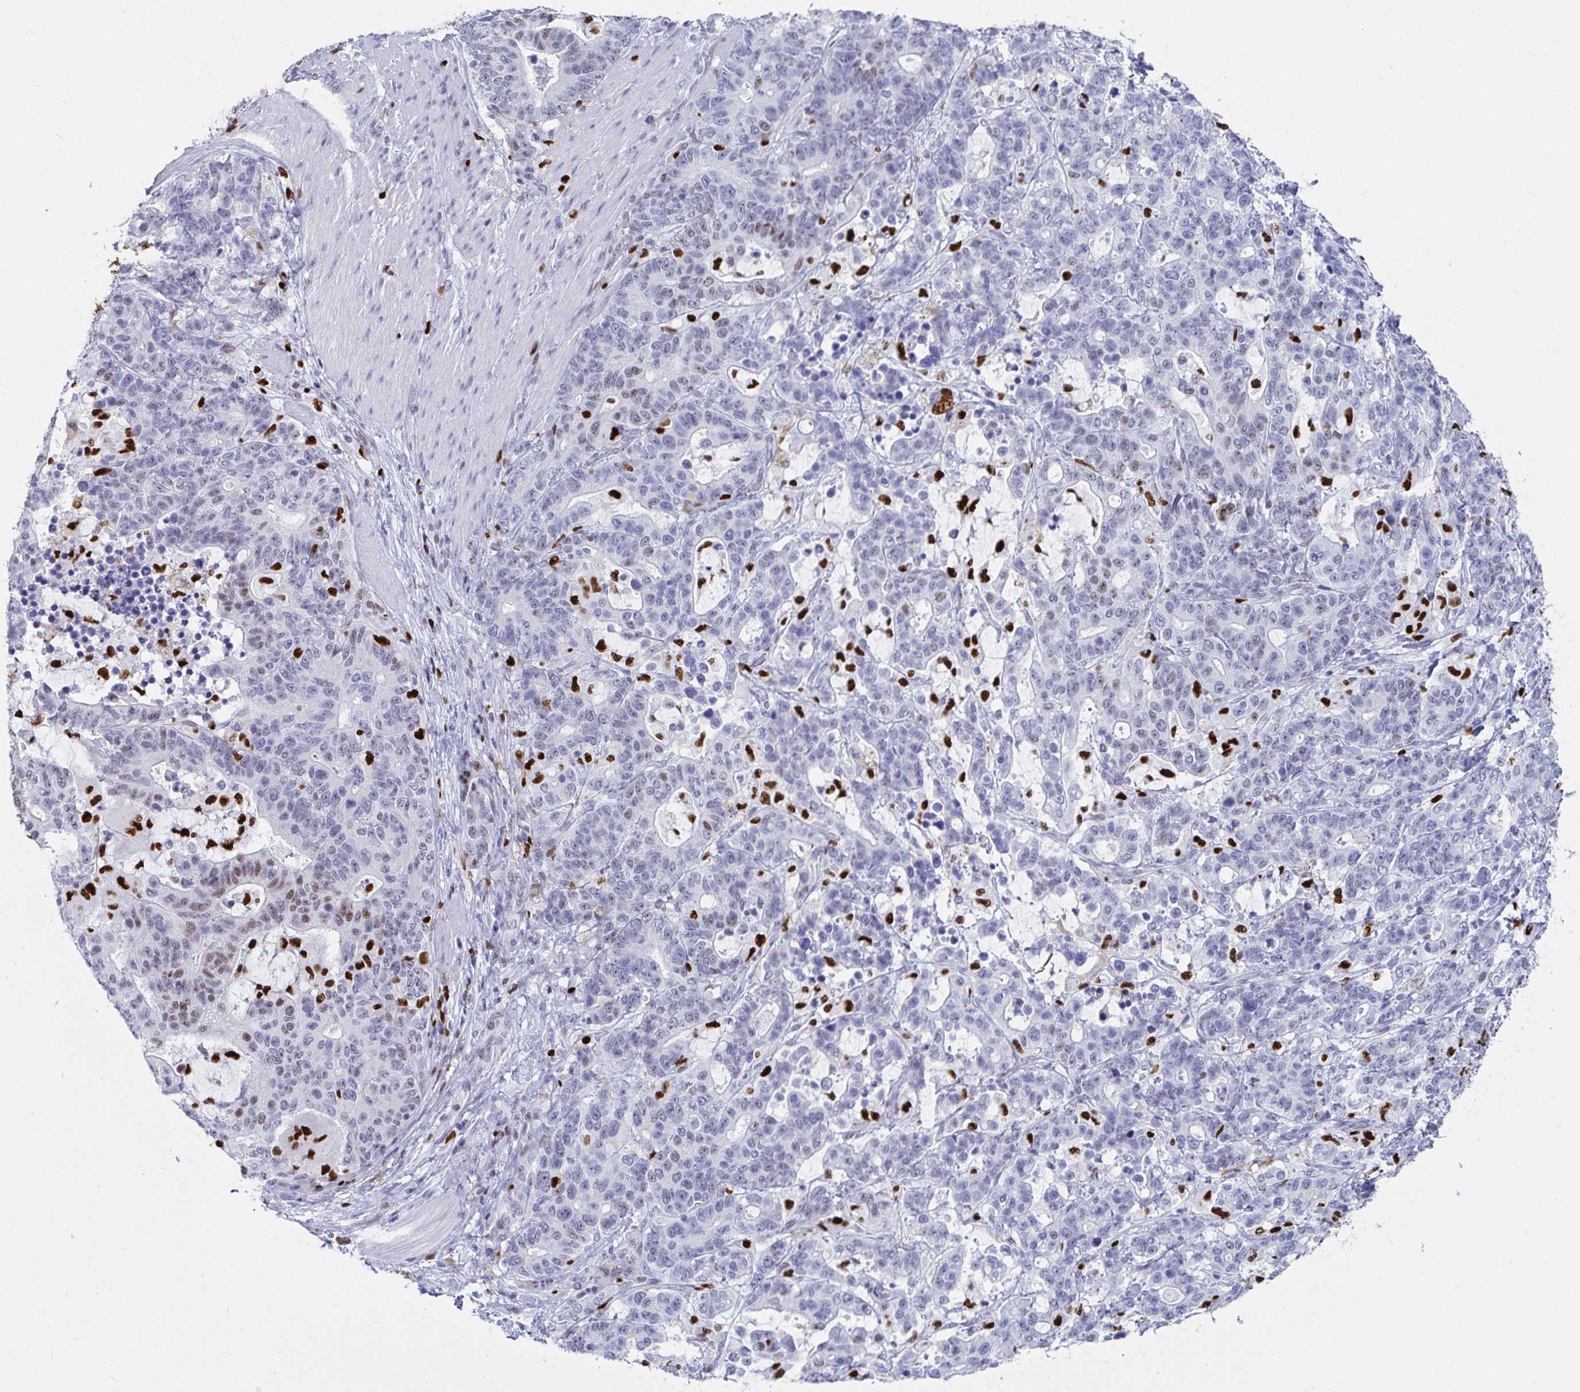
{"staining": {"intensity": "weak", "quantity": "<25%", "location": "nuclear"}, "tissue": "stomach cancer", "cell_type": "Tumor cells", "image_type": "cancer", "snomed": [{"axis": "morphology", "description": "Normal tissue, NOS"}, {"axis": "morphology", "description": "Adenocarcinoma, NOS"}, {"axis": "topography", "description": "Stomach"}], "caption": "This histopathology image is of stomach adenocarcinoma stained with immunohistochemistry to label a protein in brown with the nuclei are counter-stained blue. There is no positivity in tumor cells.", "gene": "ZNF586", "patient": {"sex": "female", "age": 64}}